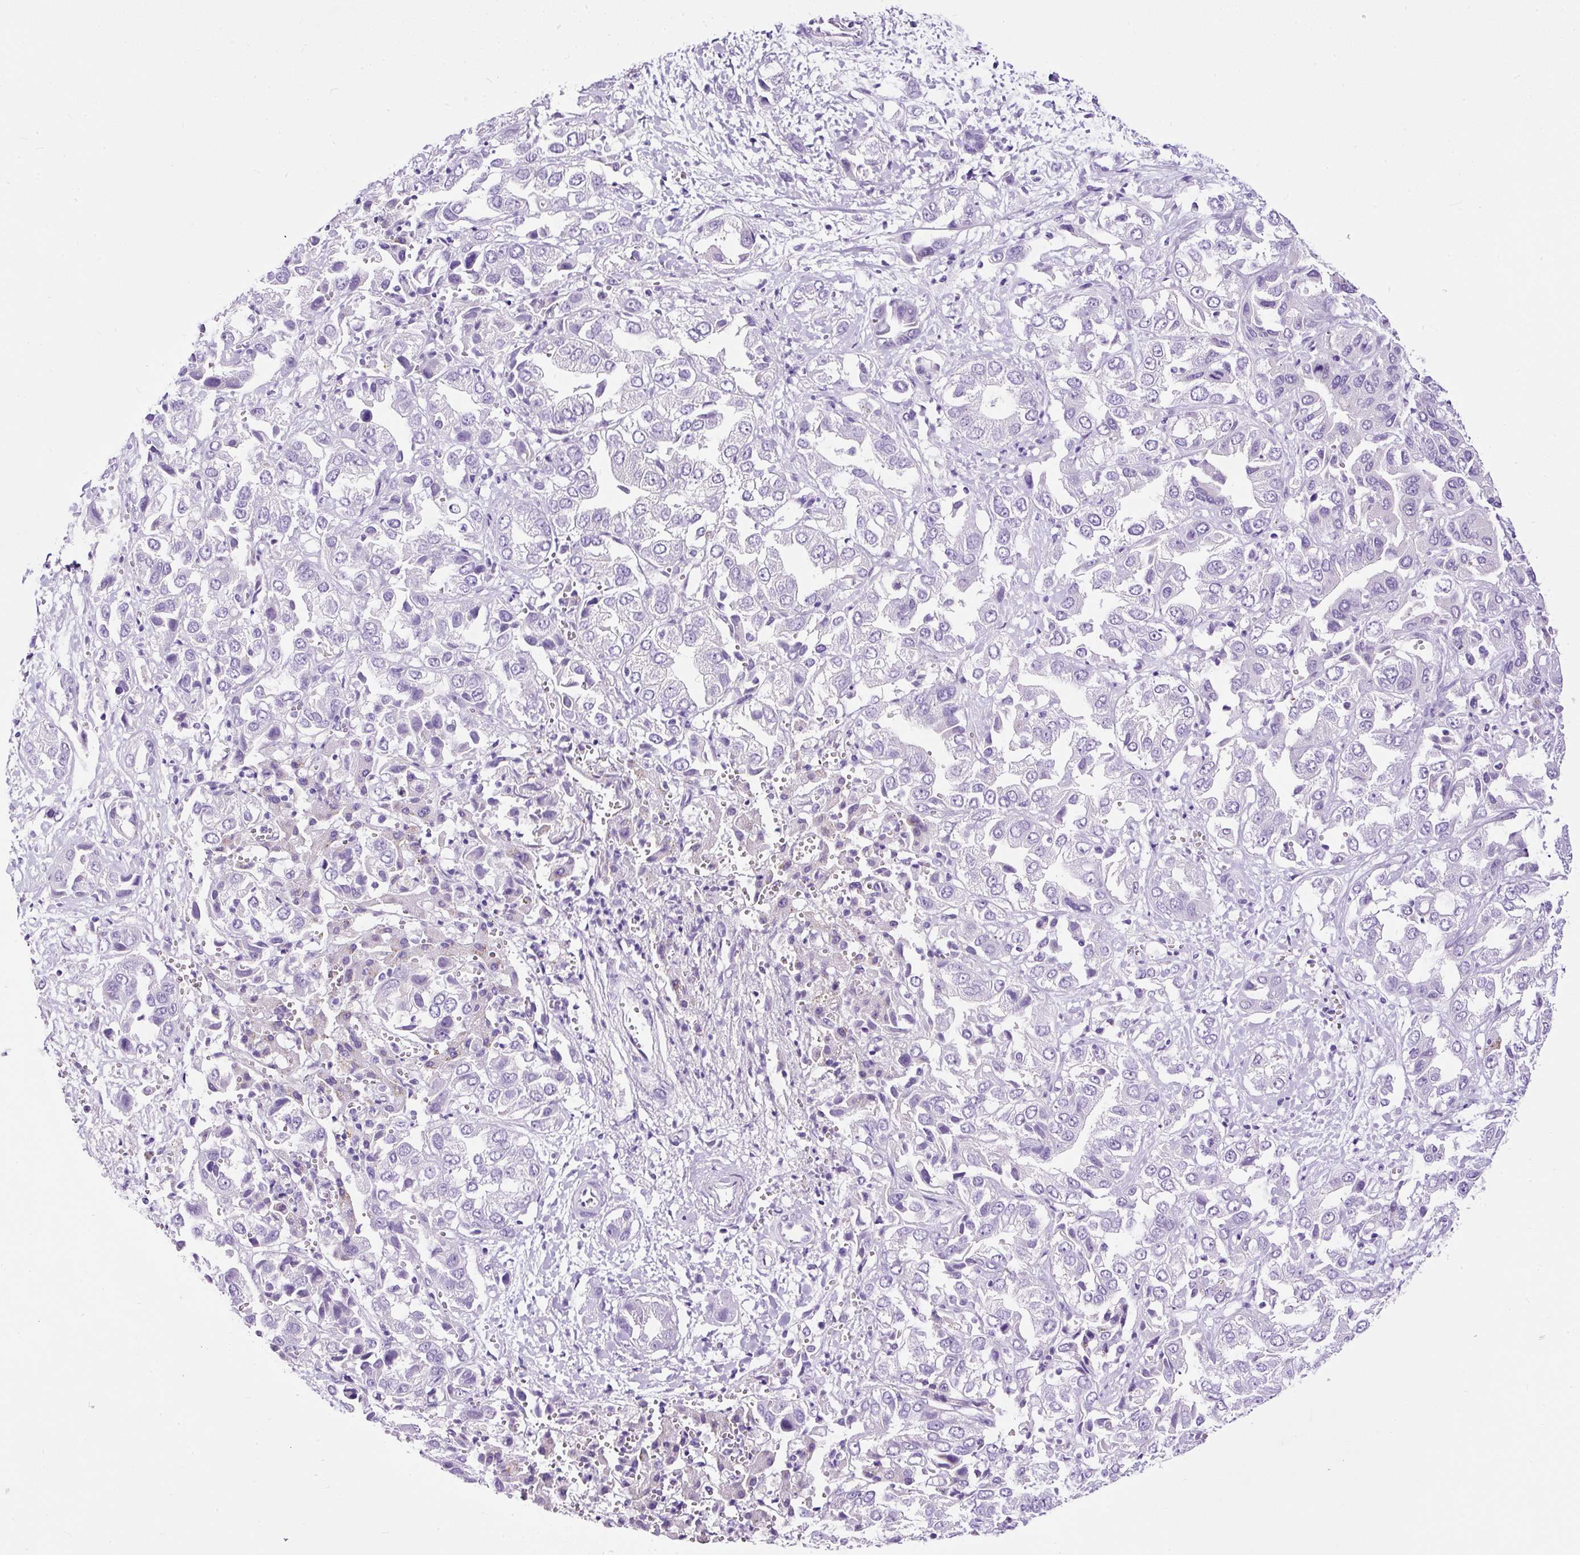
{"staining": {"intensity": "negative", "quantity": "none", "location": "none"}, "tissue": "liver cancer", "cell_type": "Tumor cells", "image_type": "cancer", "snomed": [{"axis": "morphology", "description": "Cholangiocarcinoma"}, {"axis": "topography", "description": "Liver"}], "caption": "Liver cancer (cholangiocarcinoma) stained for a protein using immunohistochemistry (IHC) demonstrates no positivity tumor cells.", "gene": "STOX2", "patient": {"sex": "female", "age": 52}}